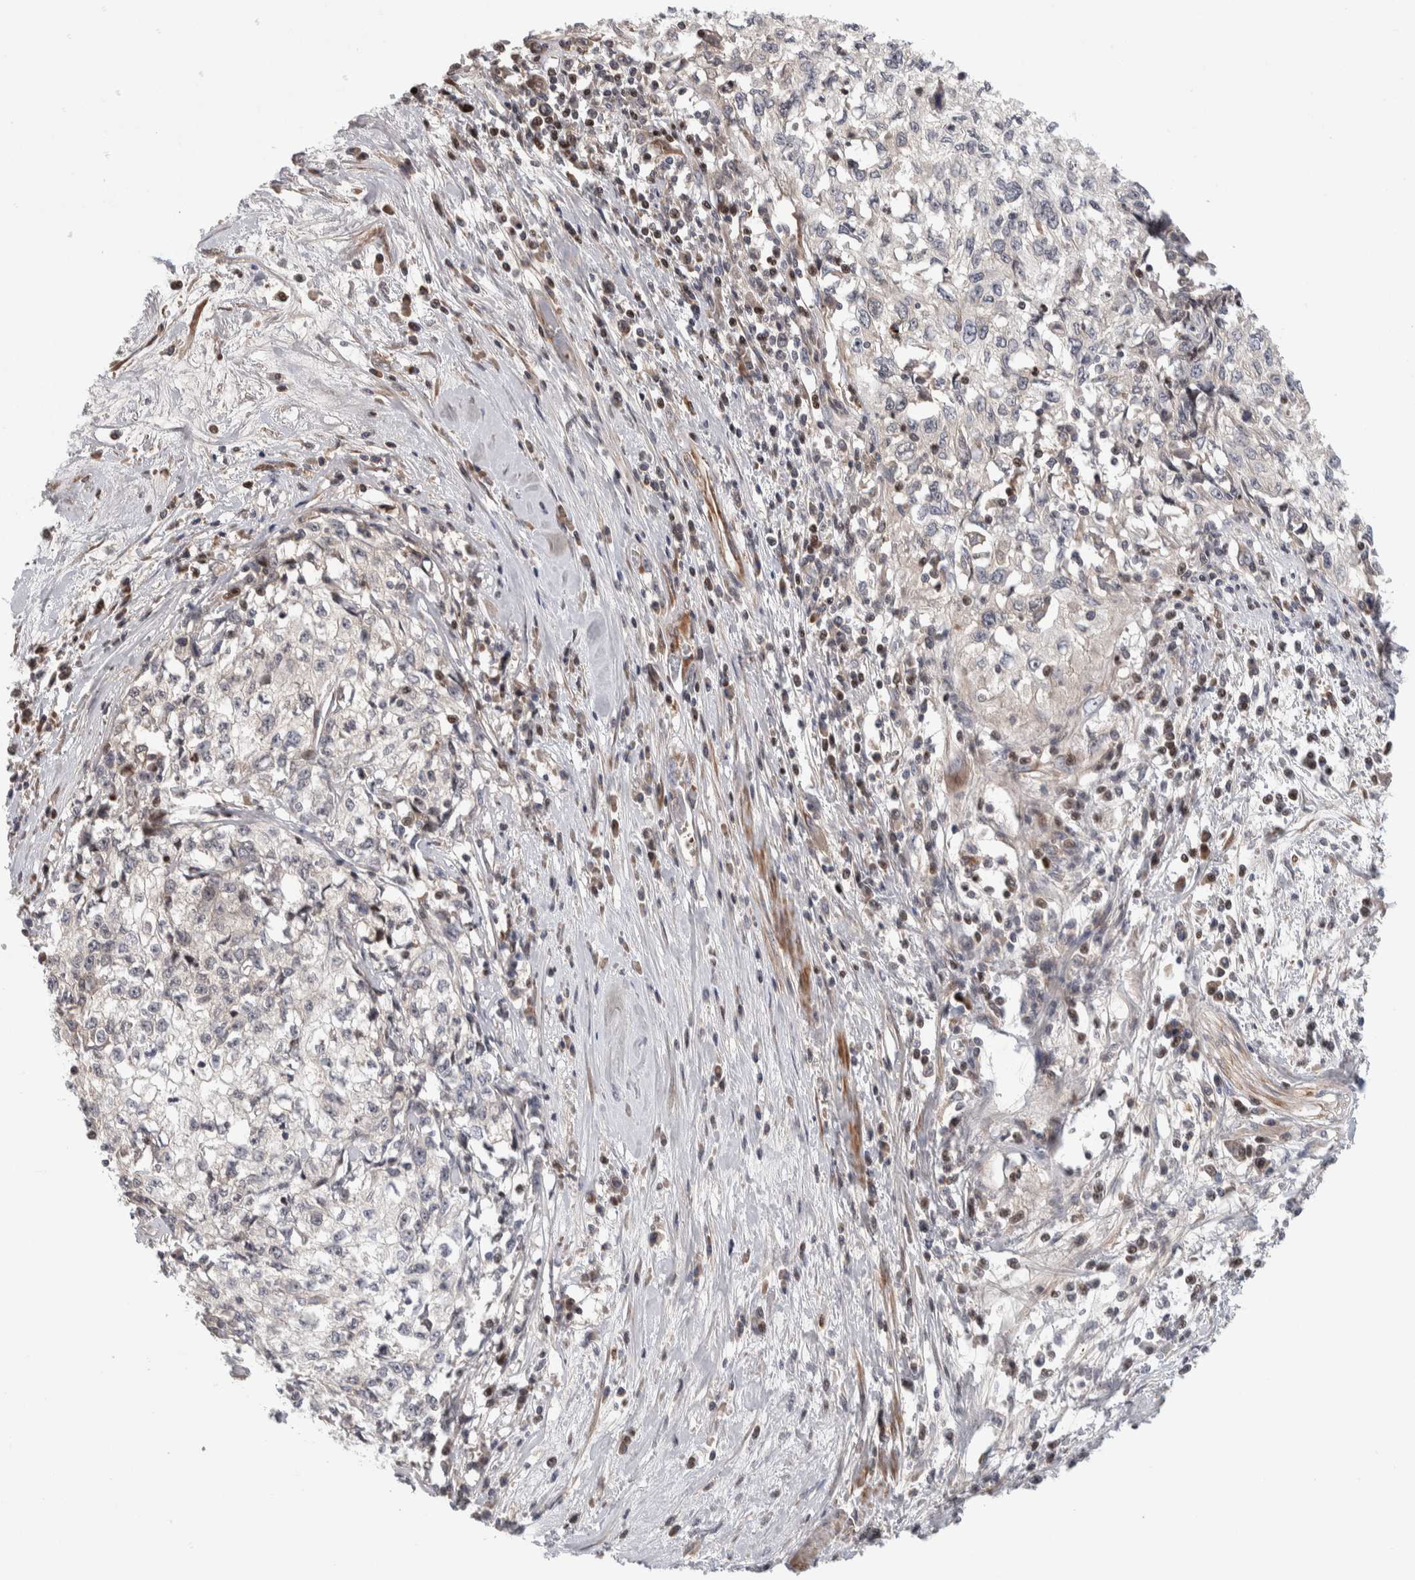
{"staining": {"intensity": "negative", "quantity": "none", "location": "none"}, "tissue": "cervical cancer", "cell_type": "Tumor cells", "image_type": "cancer", "snomed": [{"axis": "morphology", "description": "Squamous cell carcinoma, NOS"}, {"axis": "topography", "description": "Cervix"}], "caption": "This micrograph is of squamous cell carcinoma (cervical) stained with IHC to label a protein in brown with the nuclei are counter-stained blue. There is no staining in tumor cells. Nuclei are stained in blue.", "gene": "PSMG3", "patient": {"sex": "female", "age": 57}}